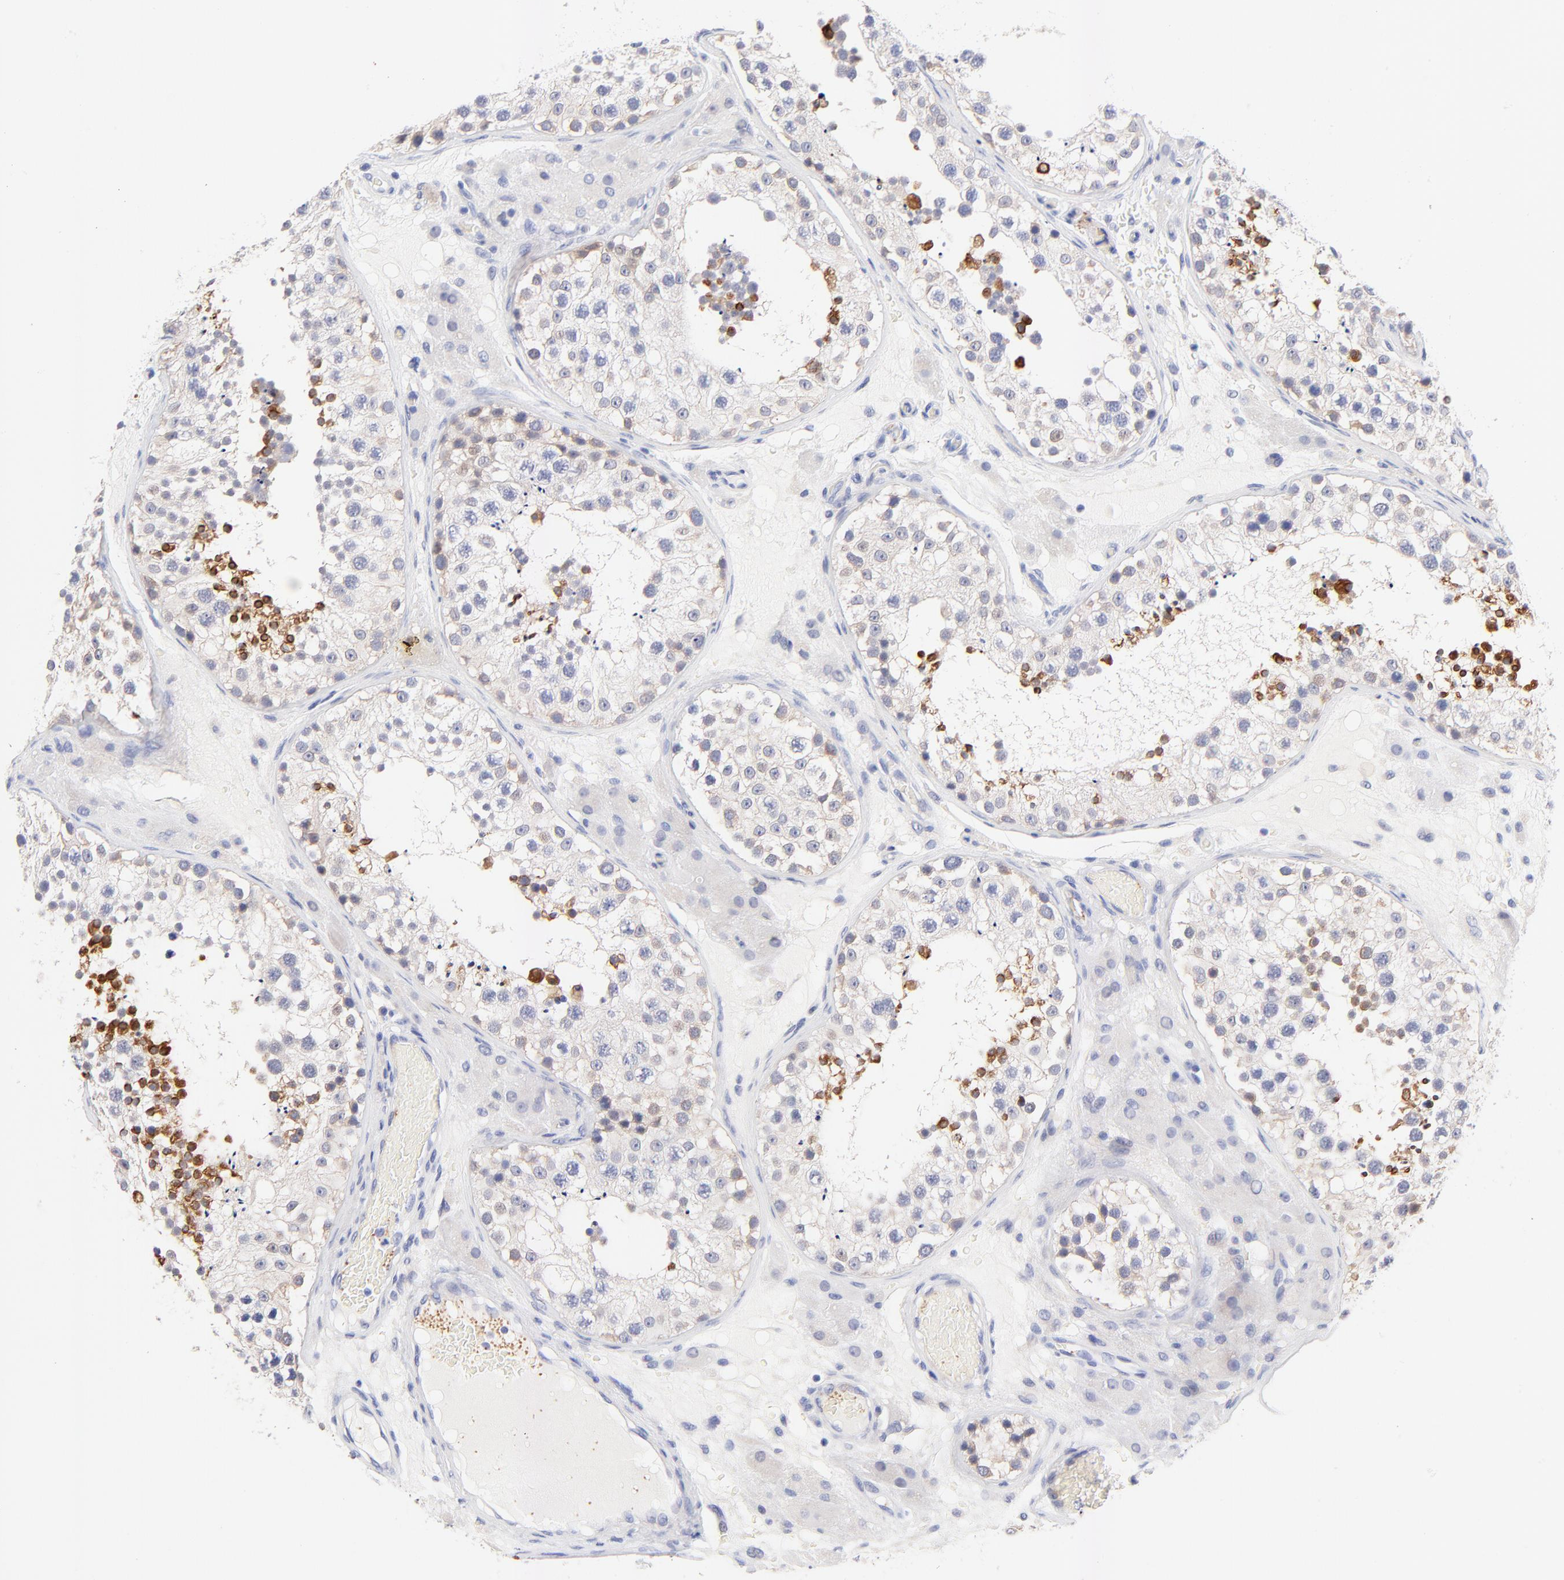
{"staining": {"intensity": "moderate", "quantity": "<25%", "location": "cytoplasmic/membranous"}, "tissue": "testis", "cell_type": "Cells in seminiferous ducts", "image_type": "normal", "snomed": [{"axis": "morphology", "description": "Normal tissue, NOS"}, {"axis": "topography", "description": "Testis"}], "caption": "A brown stain shows moderate cytoplasmic/membranous positivity of a protein in cells in seminiferous ducts of unremarkable human testis.", "gene": "FAM117B", "patient": {"sex": "male", "age": 26}}